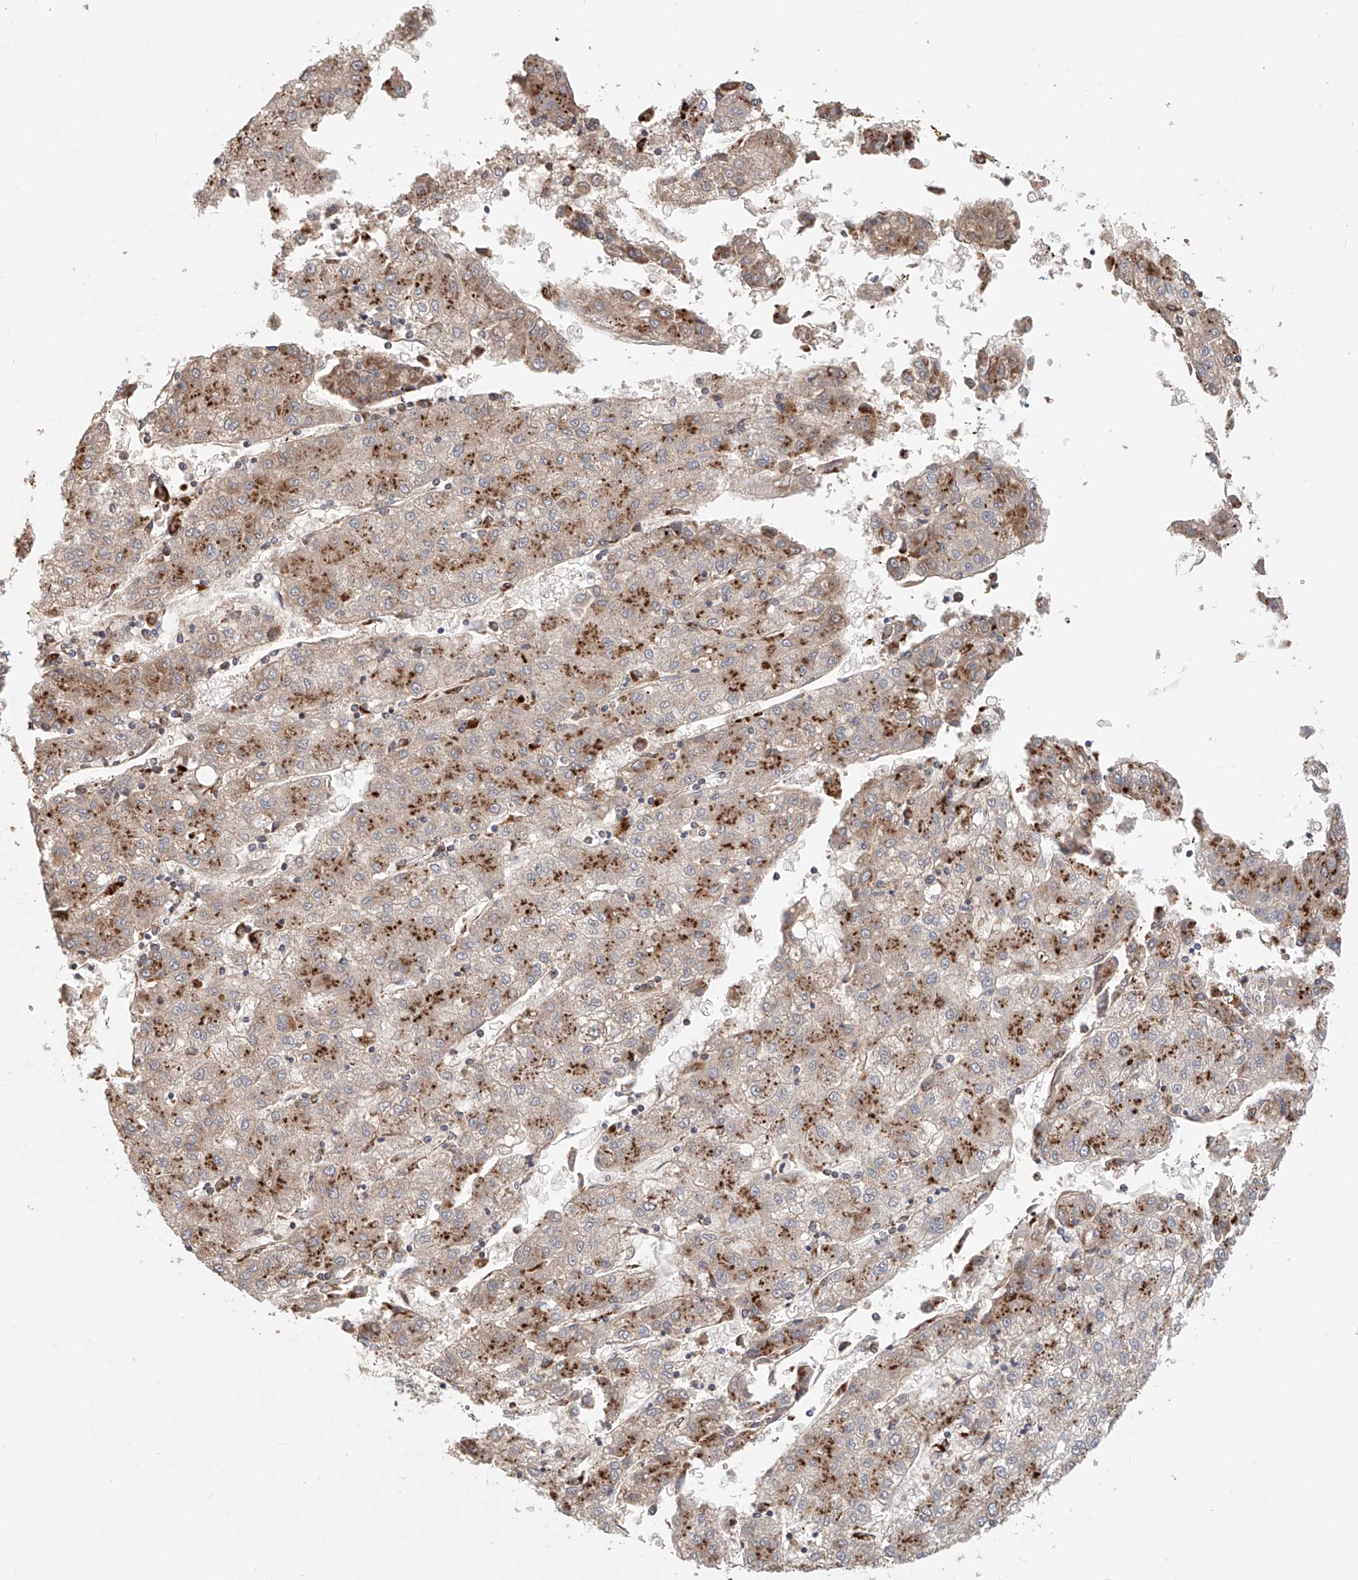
{"staining": {"intensity": "moderate", "quantity": "25%-75%", "location": "cytoplasmic/membranous"}, "tissue": "liver cancer", "cell_type": "Tumor cells", "image_type": "cancer", "snomed": [{"axis": "morphology", "description": "Carcinoma, Hepatocellular, NOS"}, {"axis": "topography", "description": "Liver"}], "caption": "Immunohistochemistry photomicrograph of human liver cancer (hepatocellular carcinoma) stained for a protein (brown), which exhibits medium levels of moderate cytoplasmic/membranous expression in about 25%-75% of tumor cells.", "gene": "HGSNAT", "patient": {"sex": "male", "age": 72}}